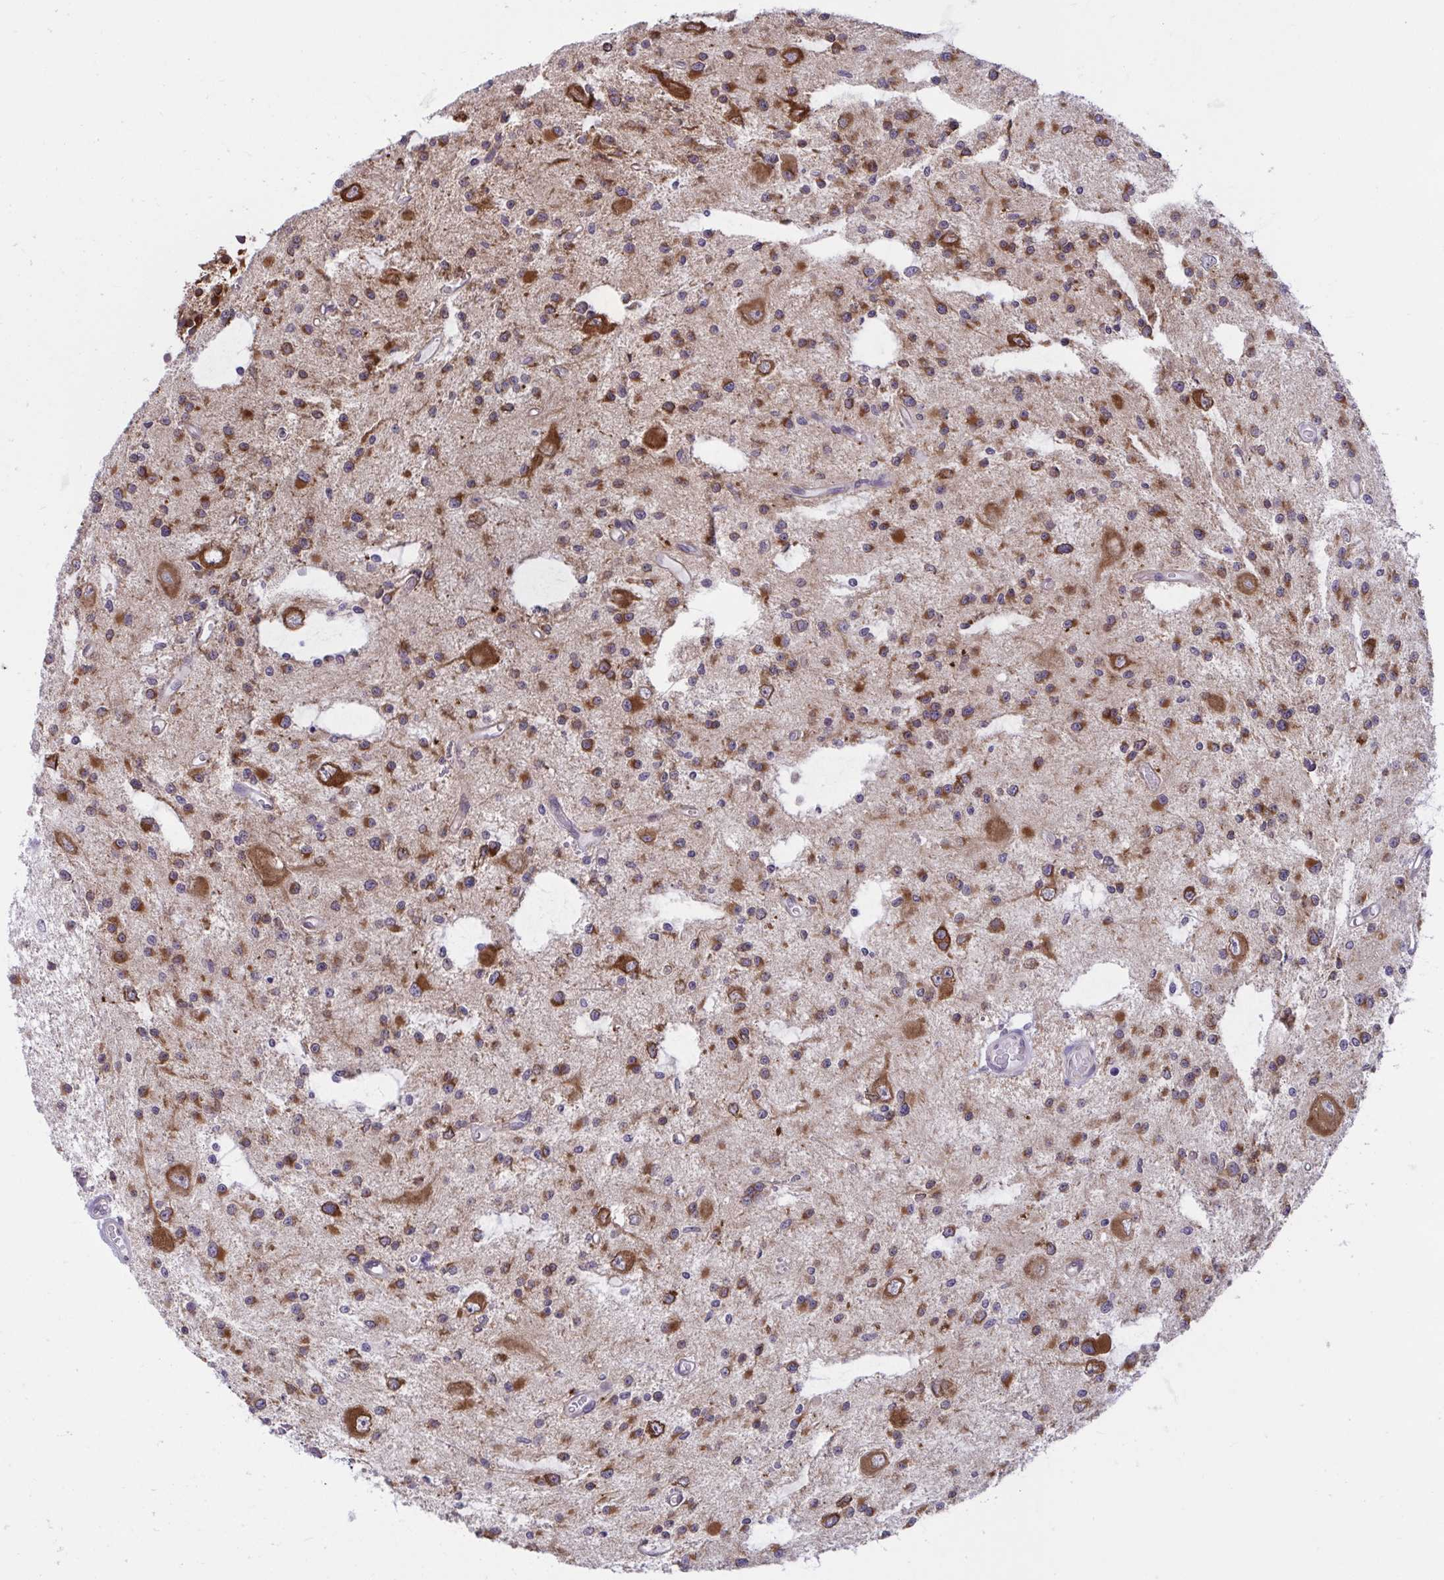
{"staining": {"intensity": "moderate", "quantity": ">75%", "location": "cytoplasmic/membranous"}, "tissue": "glioma", "cell_type": "Tumor cells", "image_type": "cancer", "snomed": [{"axis": "morphology", "description": "Glioma, malignant, Low grade"}, {"axis": "topography", "description": "Brain"}], "caption": "Immunohistochemistry histopathology image of malignant glioma (low-grade) stained for a protein (brown), which shows medium levels of moderate cytoplasmic/membranous positivity in approximately >75% of tumor cells.", "gene": "CAMLG", "patient": {"sex": "male", "age": 43}}